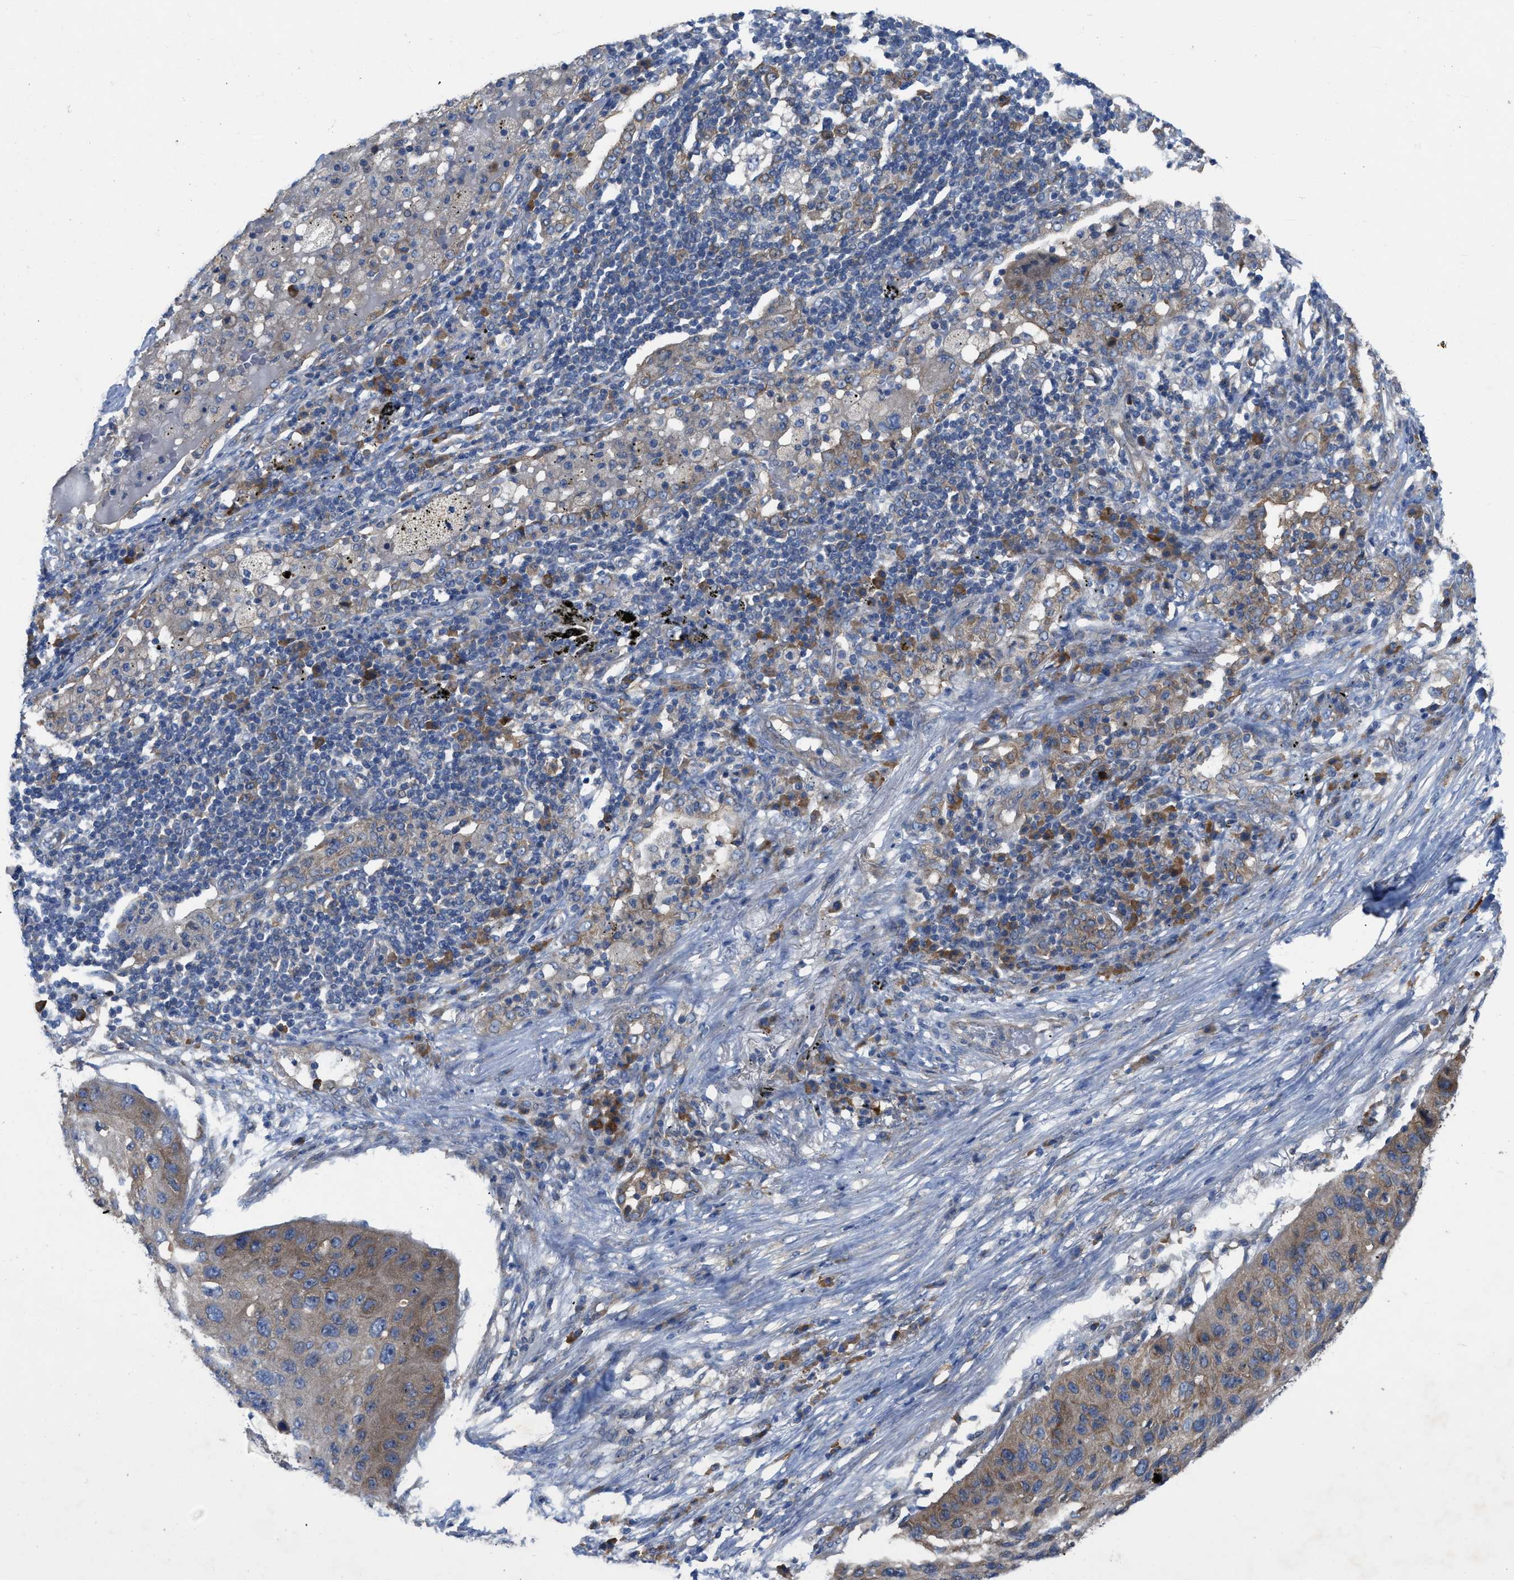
{"staining": {"intensity": "weak", "quantity": "25%-75%", "location": "cytoplasmic/membranous"}, "tissue": "lung cancer", "cell_type": "Tumor cells", "image_type": "cancer", "snomed": [{"axis": "morphology", "description": "Squamous cell carcinoma, NOS"}, {"axis": "topography", "description": "Lung"}], "caption": "IHC image of squamous cell carcinoma (lung) stained for a protein (brown), which shows low levels of weak cytoplasmic/membranous staining in about 25%-75% of tumor cells.", "gene": "TMEM131", "patient": {"sex": "female", "age": 63}}